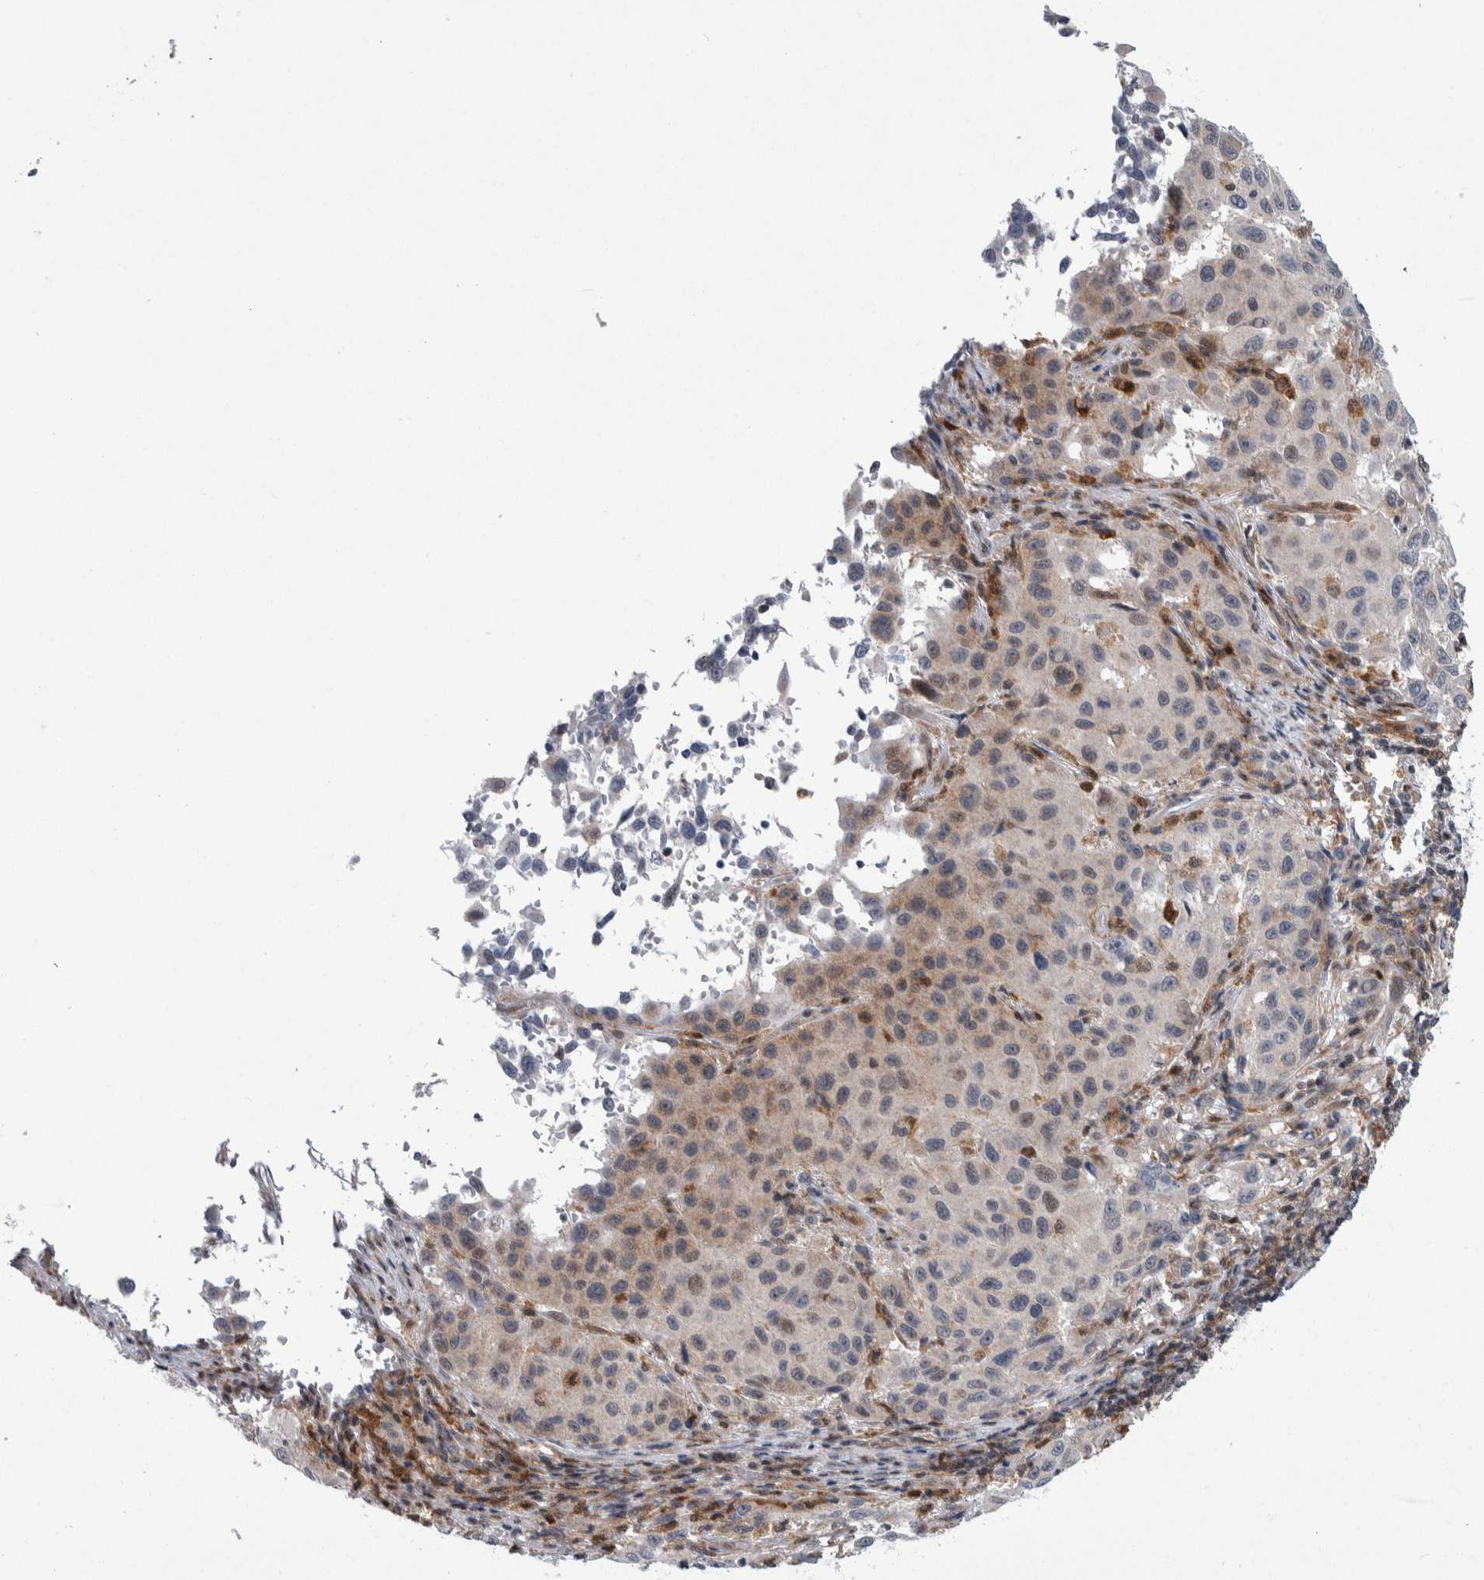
{"staining": {"intensity": "weak", "quantity": "<25%", "location": "cytoplasmic/membranous"}, "tissue": "melanoma", "cell_type": "Tumor cells", "image_type": "cancer", "snomed": [{"axis": "morphology", "description": "Malignant melanoma, Metastatic site"}, {"axis": "topography", "description": "Lymph node"}], "caption": "This is a histopathology image of IHC staining of melanoma, which shows no staining in tumor cells. Nuclei are stained in blue.", "gene": "PTPA", "patient": {"sex": "male", "age": 61}}